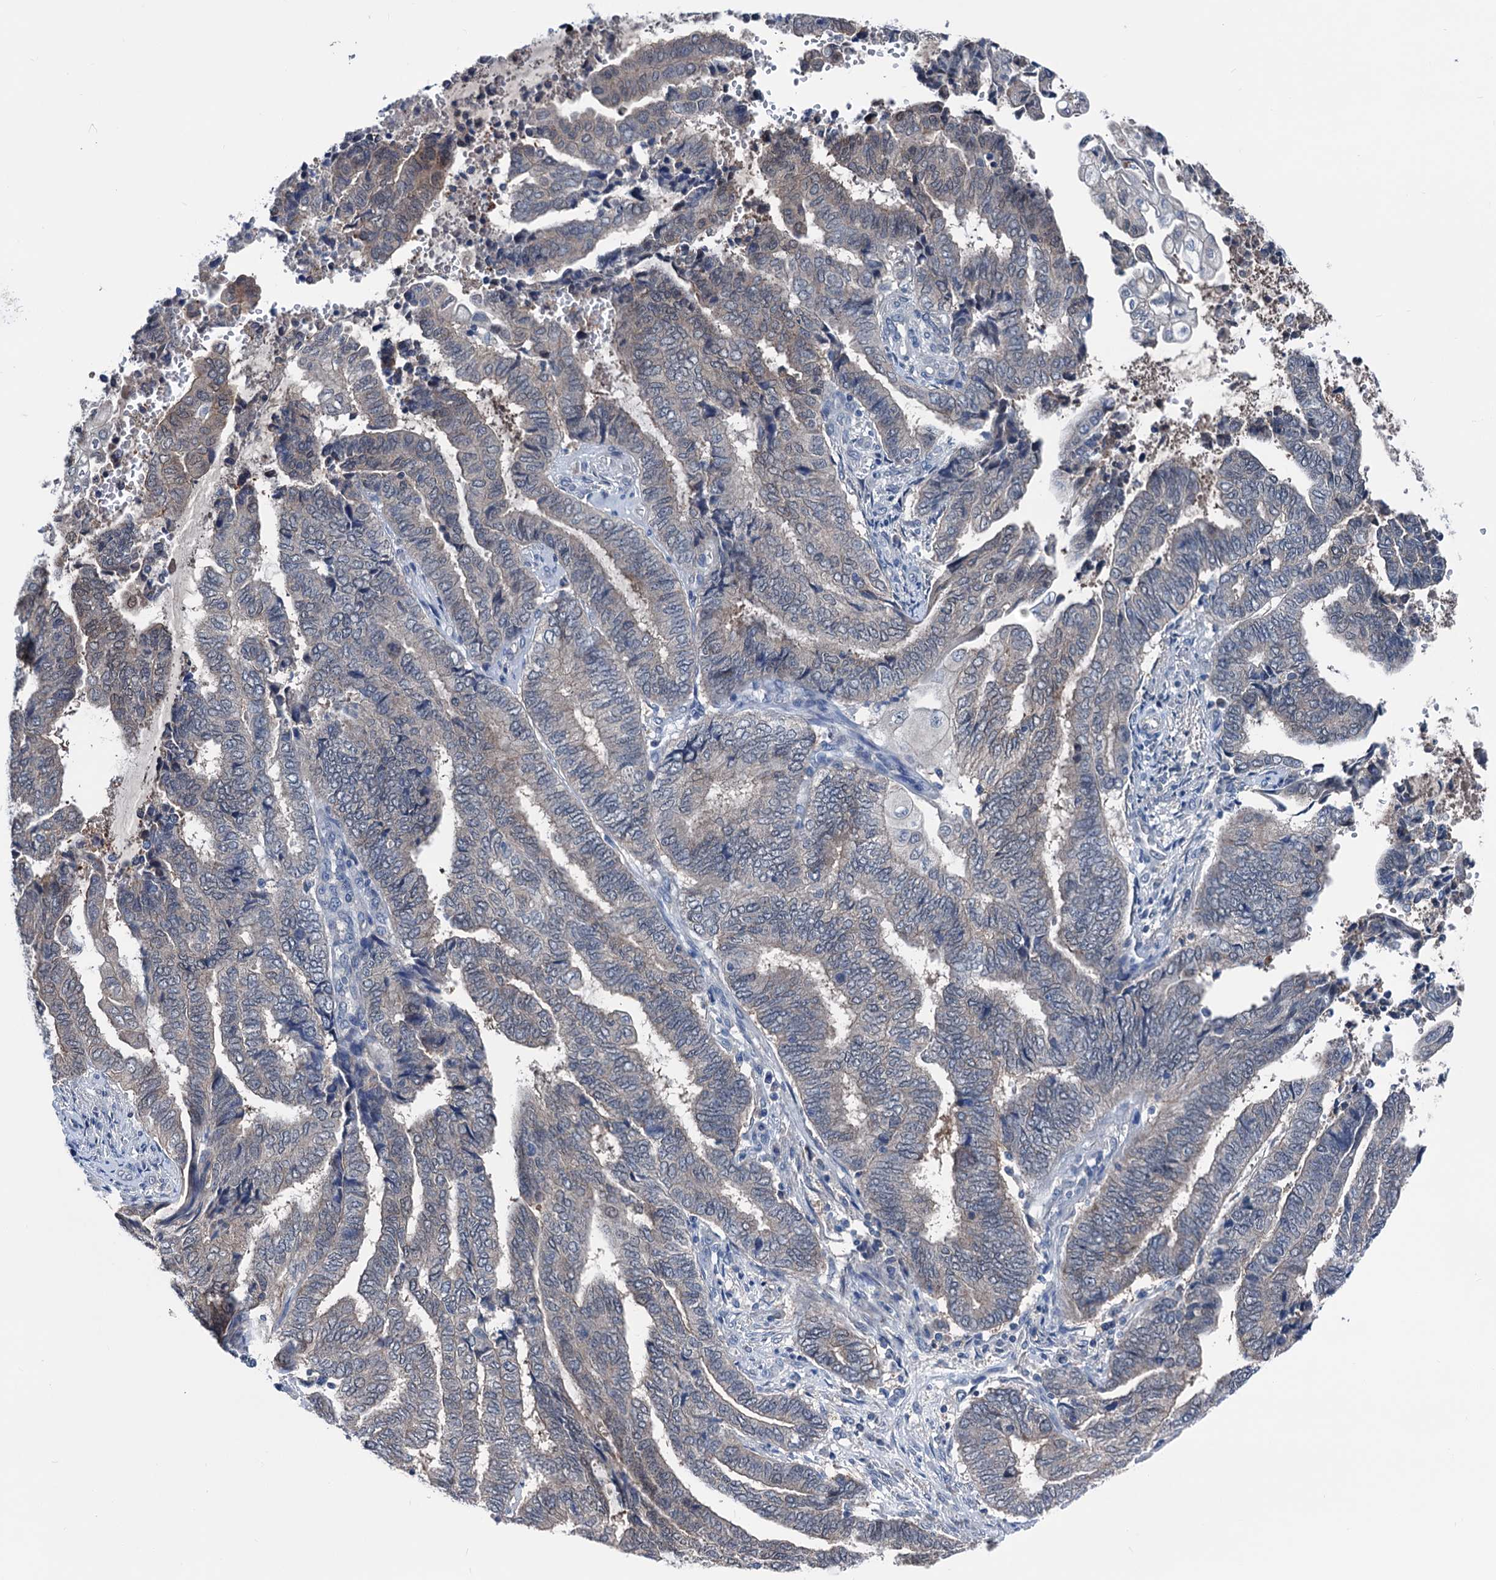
{"staining": {"intensity": "weak", "quantity": "<25%", "location": "cytoplasmic/membranous"}, "tissue": "endometrial cancer", "cell_type": "Tumor cells", "image_type": "cancer", "snomed": [{"axis": "morphology", "description": "Adenocarcinoma, NOS"}, {"axis": "topography", "description": "Uterus"}, {"axis": "topography", "description": "Endometrium"}], "caption": "Immunohistochemistry (IHC) photomicrograph of neoplastic tissue: human endometrial cancer (adenocarcinoma) stained with DAB (3,3'-diaminobenzidine) exhibits no significant protein expression in tumor cells.", "gene": "GLO1", "patient": {"sex": "female", "age": 70}}